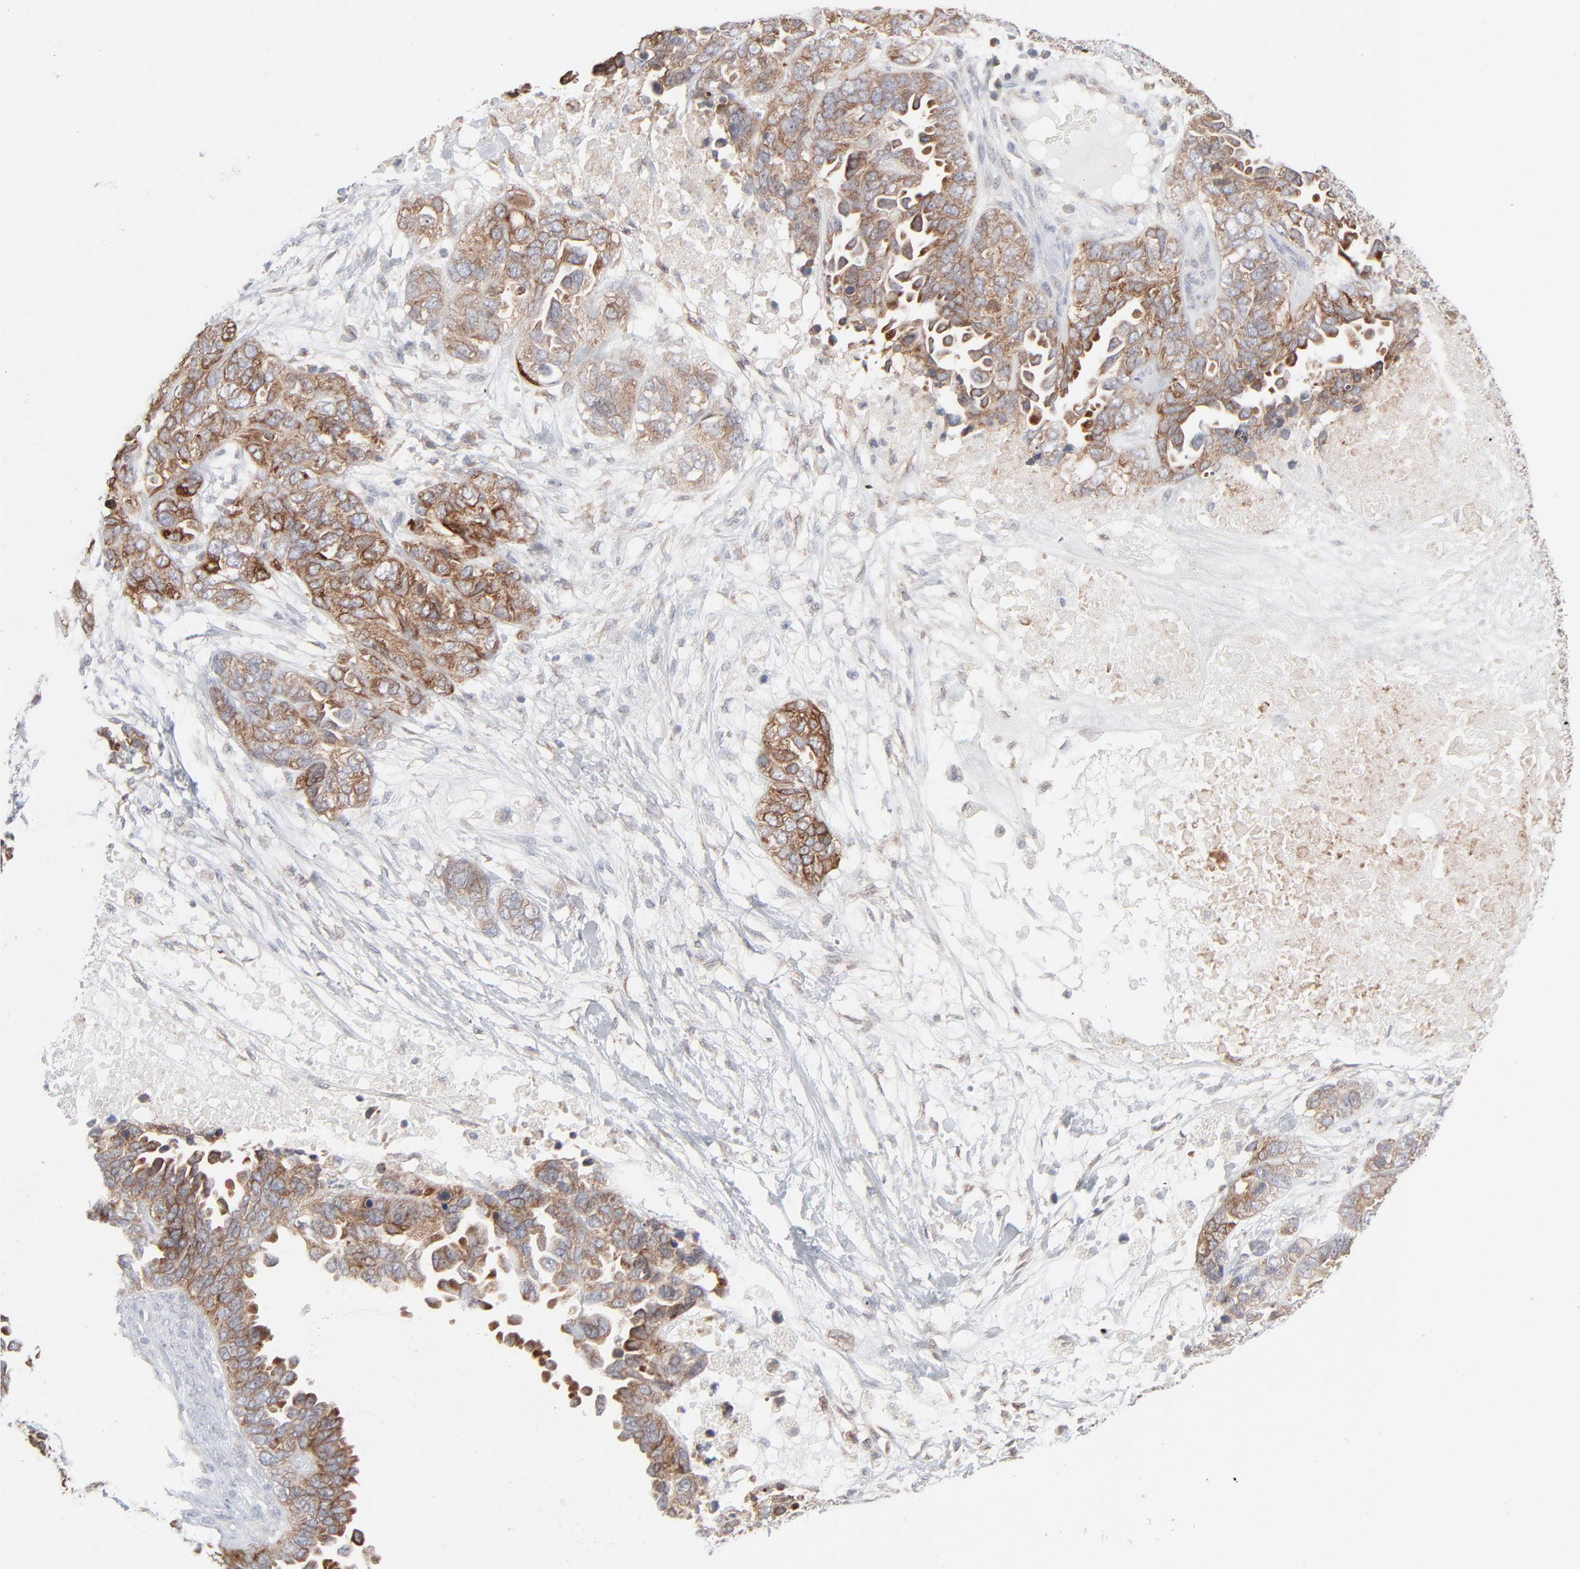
{"staining": {"intensity": "moderate", "quantity": ">75%", "location": "cytoplasmic/membranous"}, "tissue": "ovarian cancer", "cell_type": "Tumor cells", "image_type": "cancer", "snomed": [{"axis": "morphology", "description": "Cystadenocarcinoma, serous, NOS"}, {"axis": "topography", "description": "Ovary"}], "caption": "Protein staining of ovarian serous cystadenocarcinoma tissue reveals moderate cytoplasmic/membranous expression in approximately >75% of tumor cells.", "gene": "KDSR", "patient": {"sex": "female", "age": 82}}